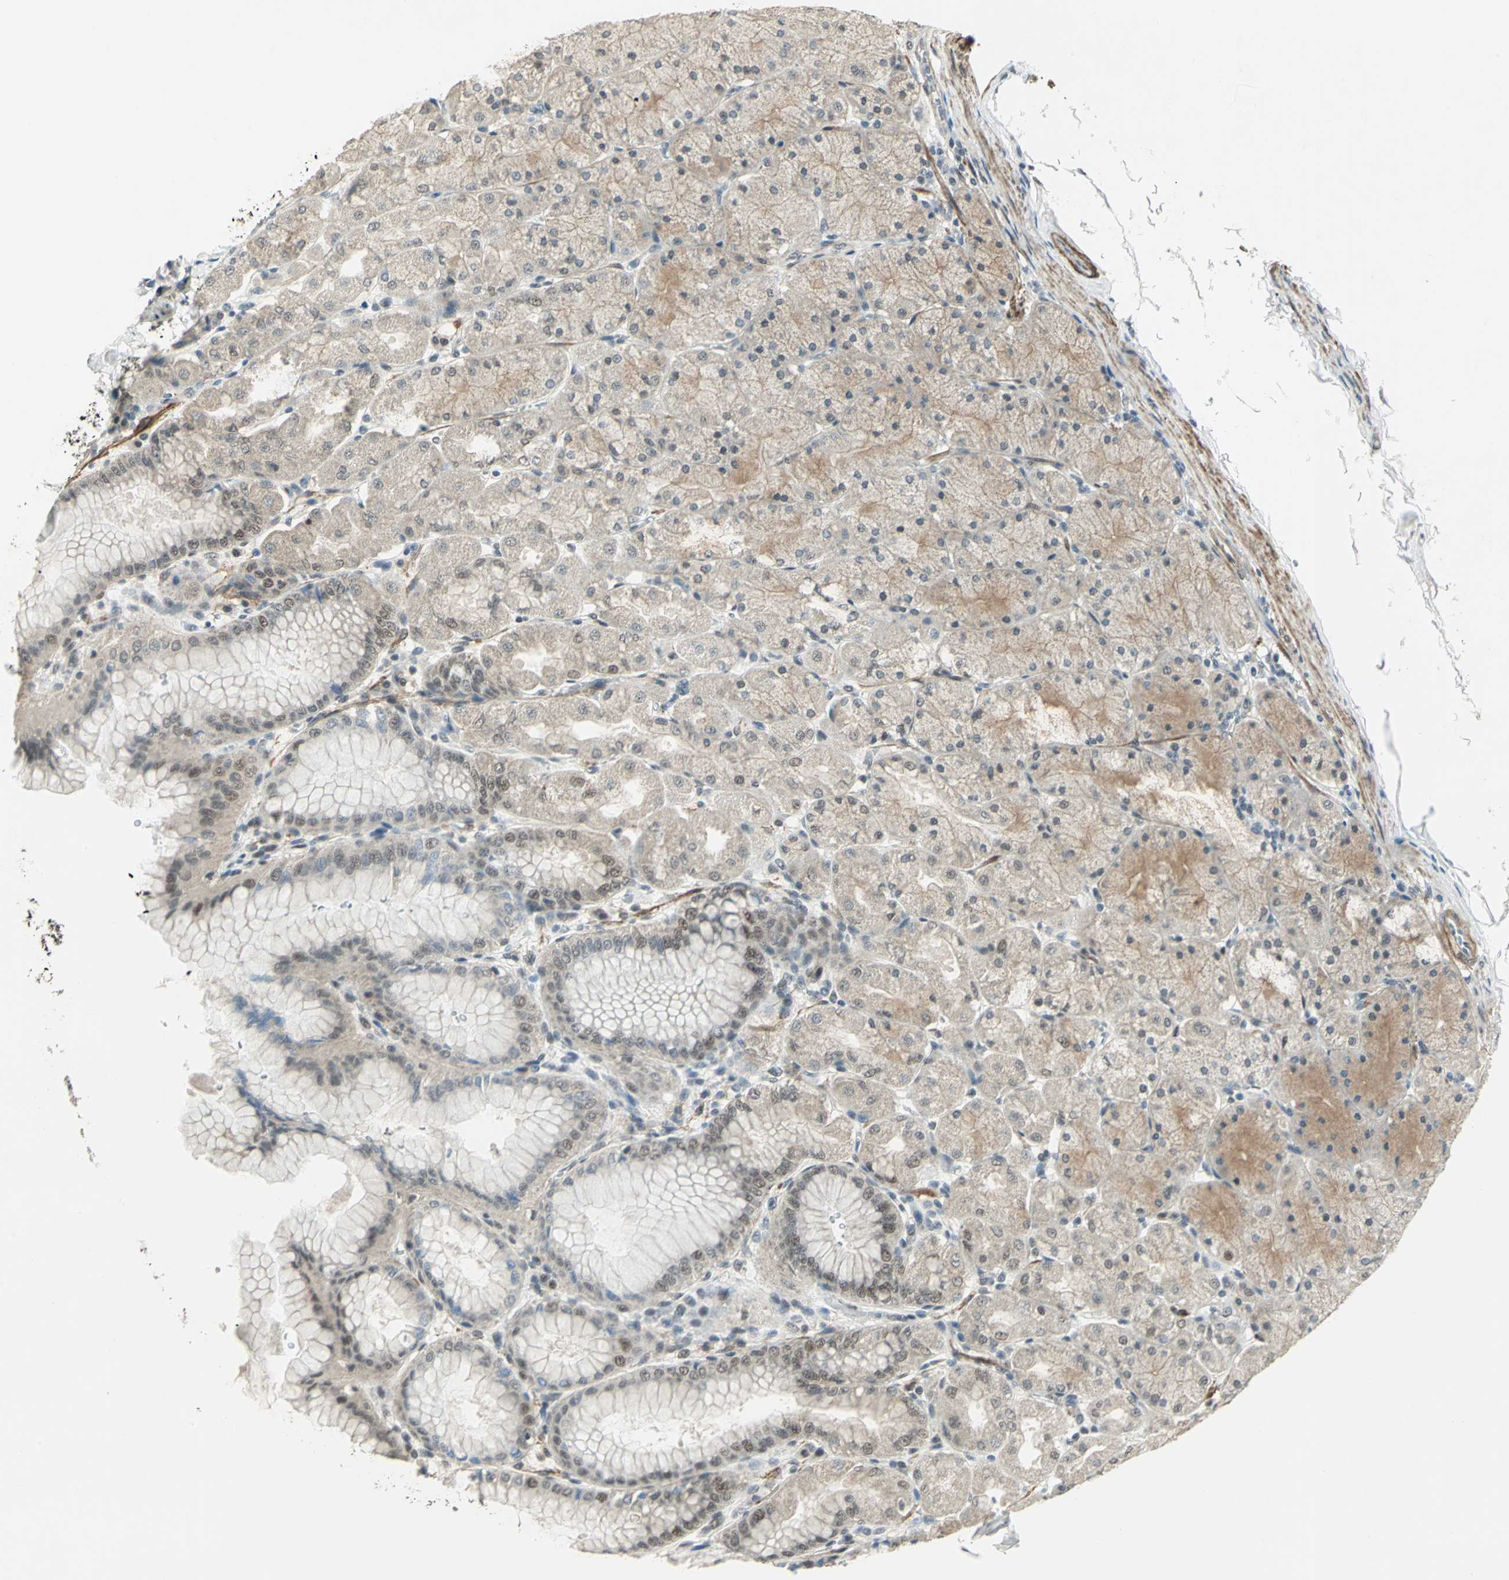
{"staining": {"intensity": "weak", "quantity": "25%-75%", "location": "cytoplasmic/membranous,nuclear"}, "tissue": "stomach", "cell_type": "Glandular cells", "image_type": "normal", "snomed": [{"axis": "morphology", "description": "Normal tissue, NOS"}, {"axis": "topography", "description": "Stomach, upper"}], "caption": "Glandular cells show weak cytoplasmic/membranous,nuclear positivity in approximately 25%-75% of cells in unremarkable stomach. Using DAB (3,3'-diaminobenzidine) (brown) and hematoxylin (blue) stains, captured at high magnification using brightfield microscopy.", "gene": "MTA1", "patient": {"sex": "female", "age": 56}}